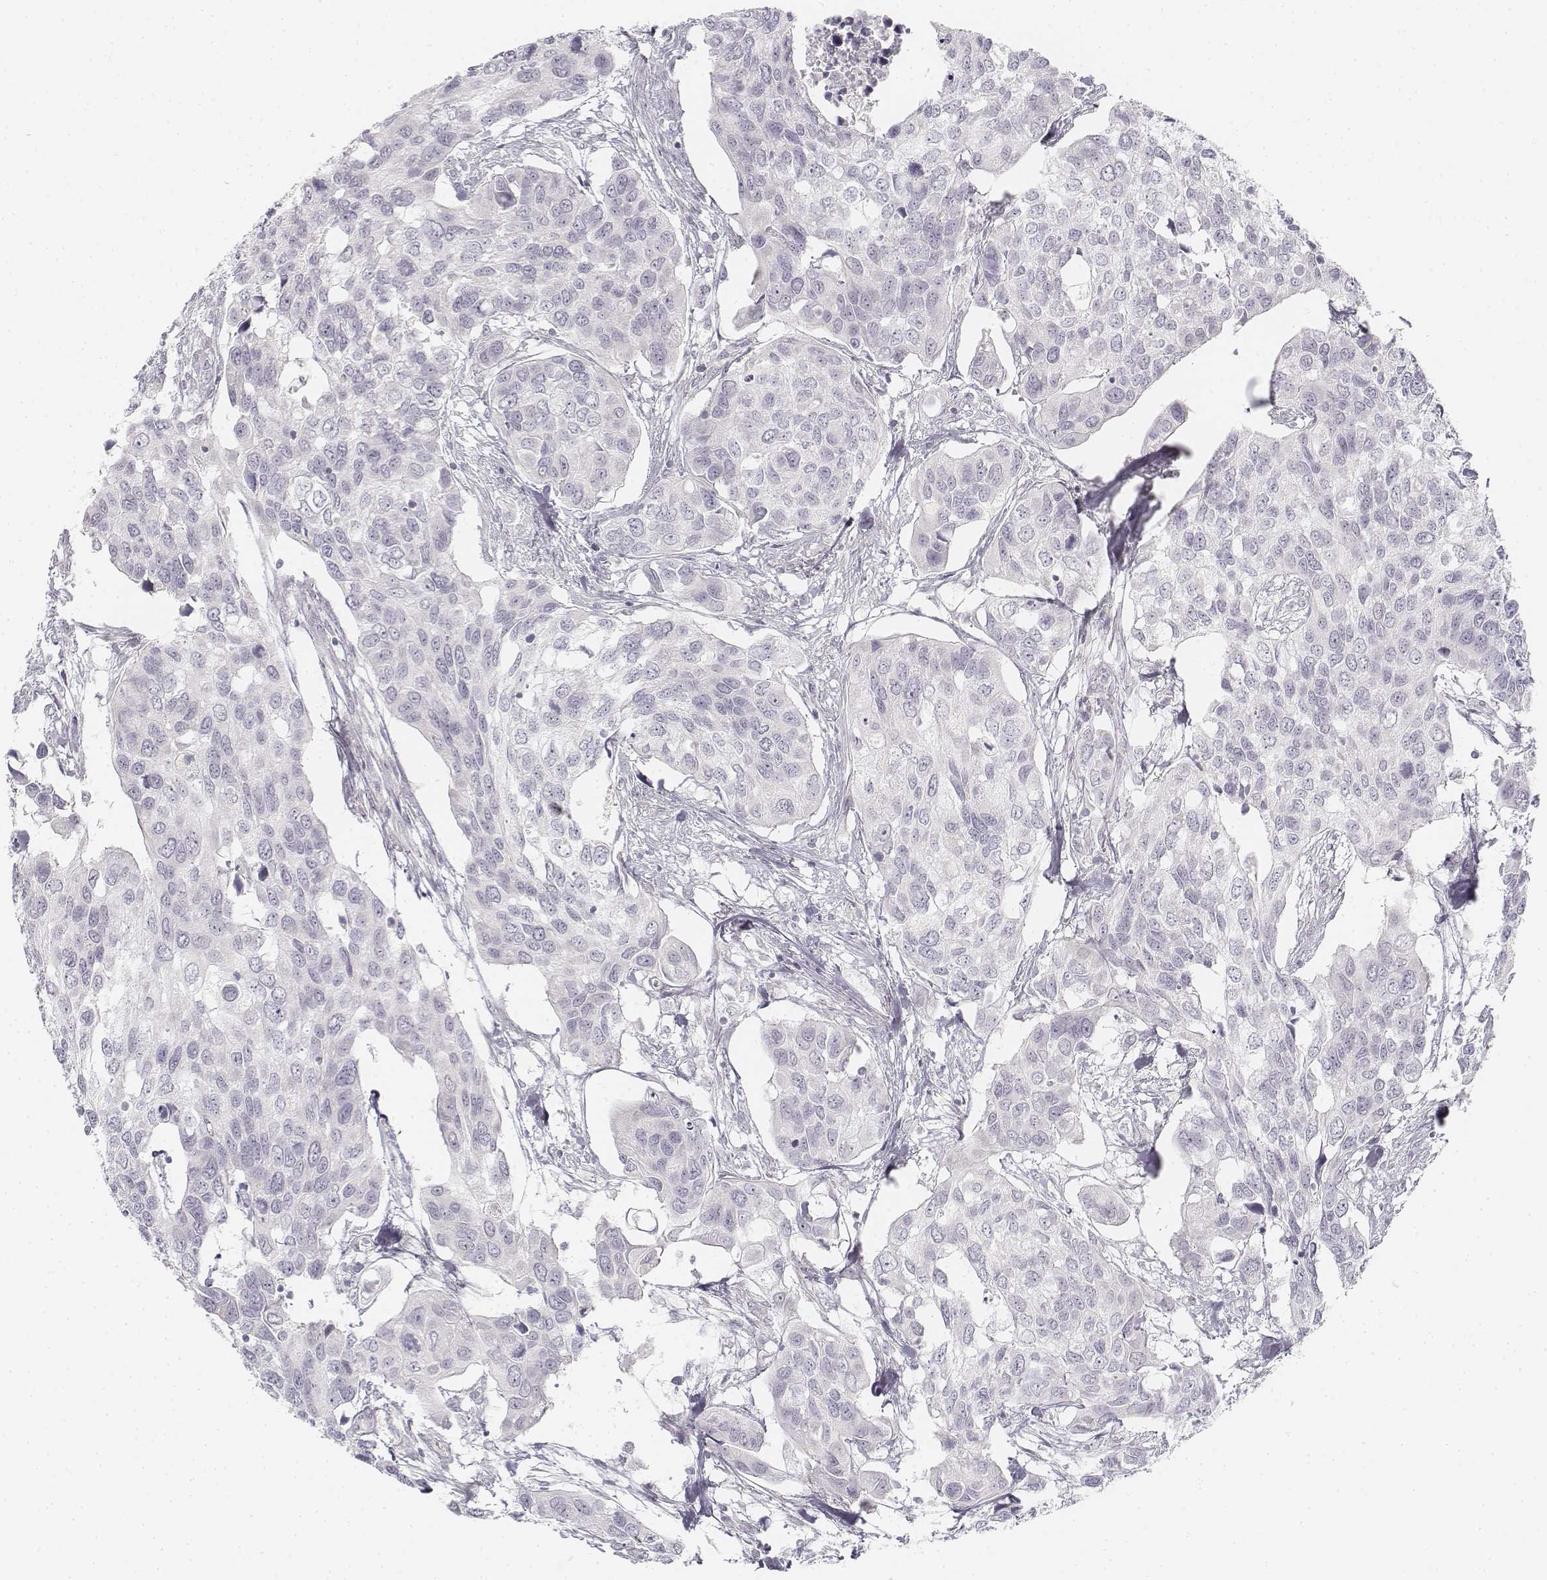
{"staining": {"intensity": "negative", "quantity": "none", "location": "none"}, "tissue": "urothelial cancer", "cell_type": "Tumor cells", "image_type": "cancer", "snomed": [{"axis": "morphology", "description": "Urothelial carcinoma, High grade"}, {"axis": "topography", "description": "Urinary bladder"}], "caption": "Tumor cells are negative for protein expression in human urothelial carcinoma (high-grade). (Brightfield microscopy of DAB immunohistochemistry (IHC) at high magnification).", "gene": "KRT25", "patient": {"sex": "male", "age": 60}}